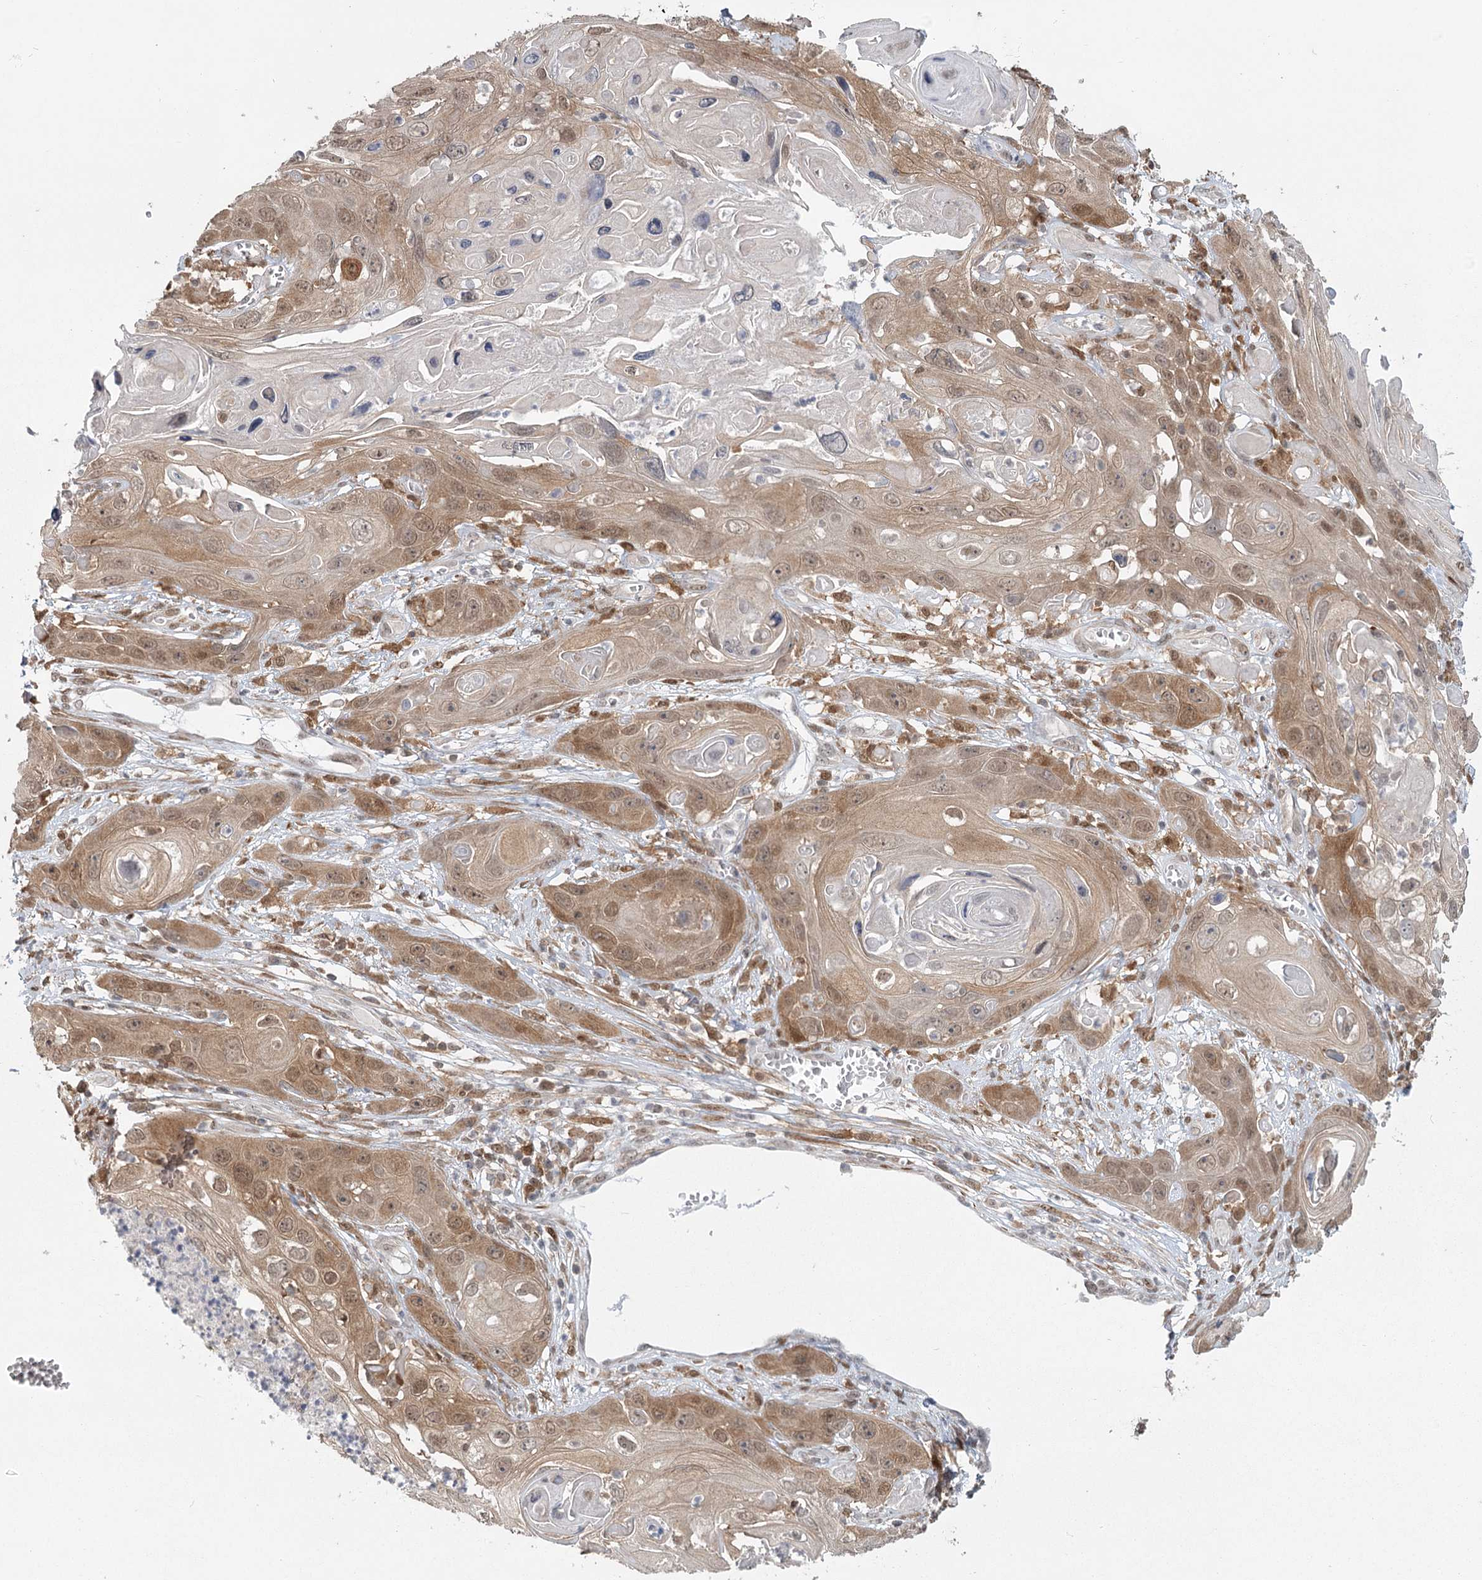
{"staining": {"intensity": "moderate", "quantity": "25%-75%", "location": "cytoplasmic/membranous,nuclear"}, "tissue": "skin cancer", "cell_type": "Tumor cells", "image_type": "cancer", "snomed": [{"axis": "morphology", "description": "Squamous cell carcinoma, NOS"}, {"axis": "topography", "description": "Skin"}], "caption": "Skin cancer (squamous cell carcinoma) tissue demonstrates moderate cytoplasmic/membranous and nuclear staining in approximately 25%-75% of tumor cells", "gene": "TMEM70", "patient": {"sex": "male", "age": 55}}